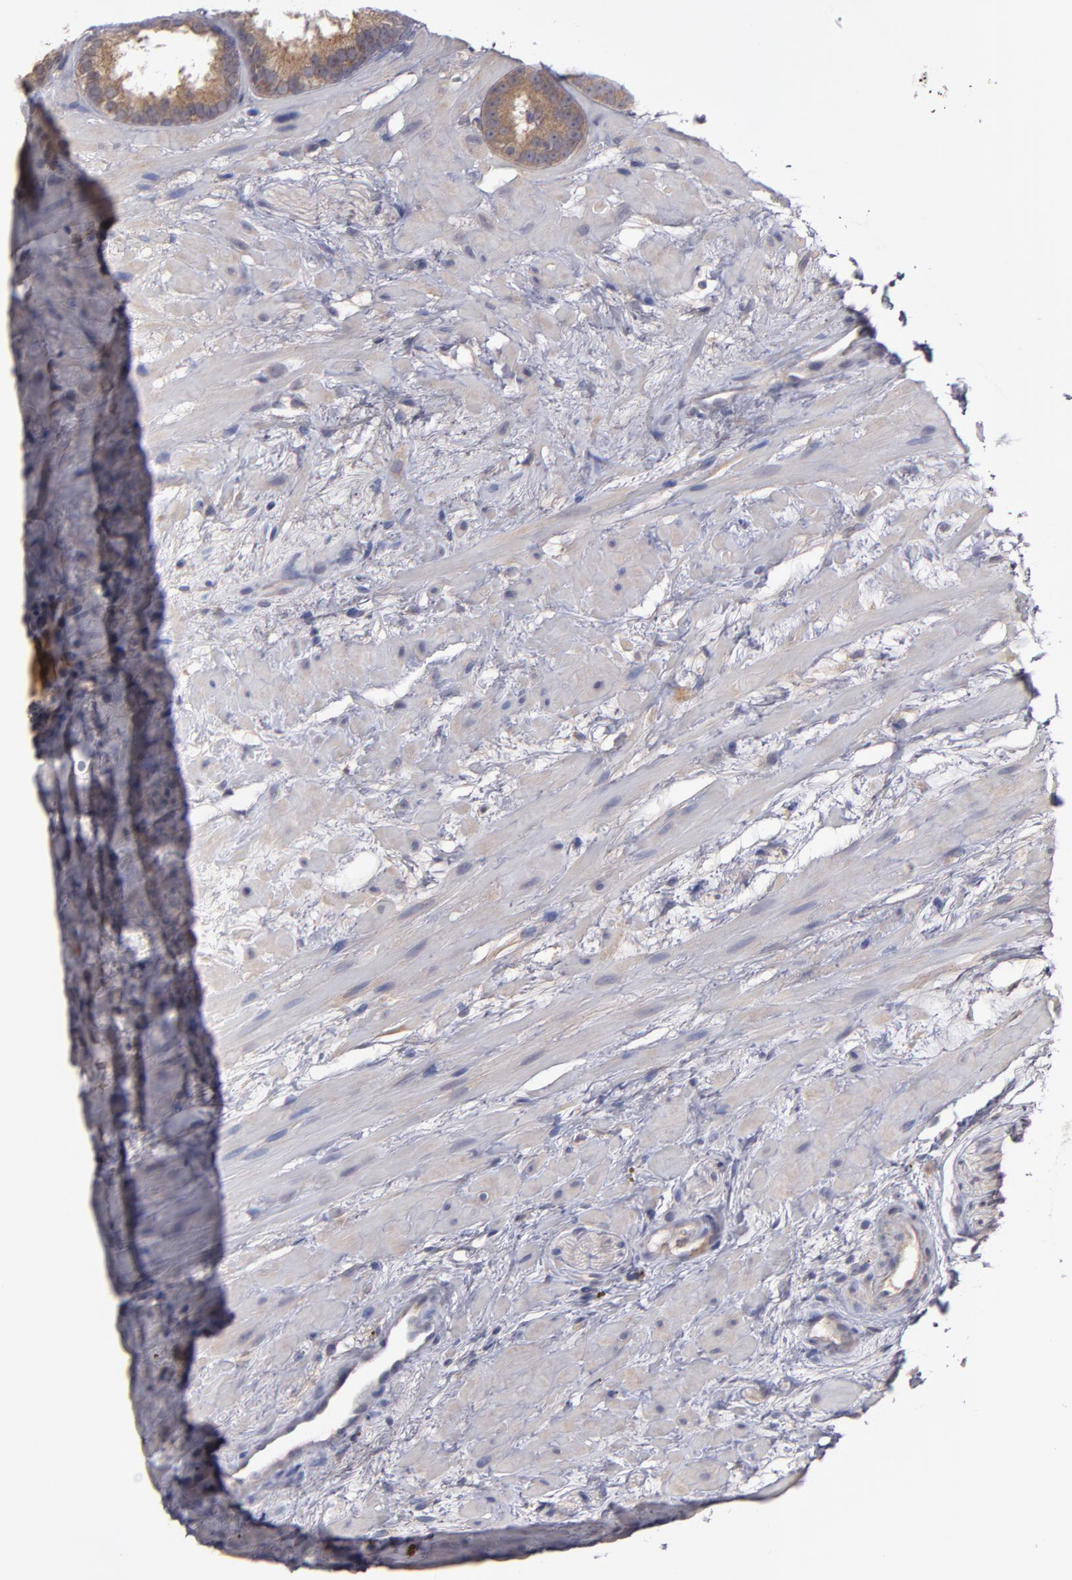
{"staining": {"intensity": "moderate", "quantity": ">75%", "location": "cytoplasmic/membranous"}, "tissue": "prostate cancer", "cell_type": "Tumor cells", "image_type": "cancer", "snomed": [{"axis": "morphology", "description": "Adenocarcinoma, Low grade"}, {"axis": "topography", "description": "Prostate"}], "caption": "IHC (DAB (3,3'-diaminobenzidine)) staining of prostate adenocarcinoma (low-grade) shows moderate cytoplasmic/membranous protein positivity in about >75% of tumor cells. The staining was performed using DAB (3,3'-diaminobenzidine) to visualize the protein expression in brown, while the nuclei were stained in blue with hematoxylin (Magnification: 20x).", "gene": "MMP11", "patient": {"sex": "male", "age": 57}}